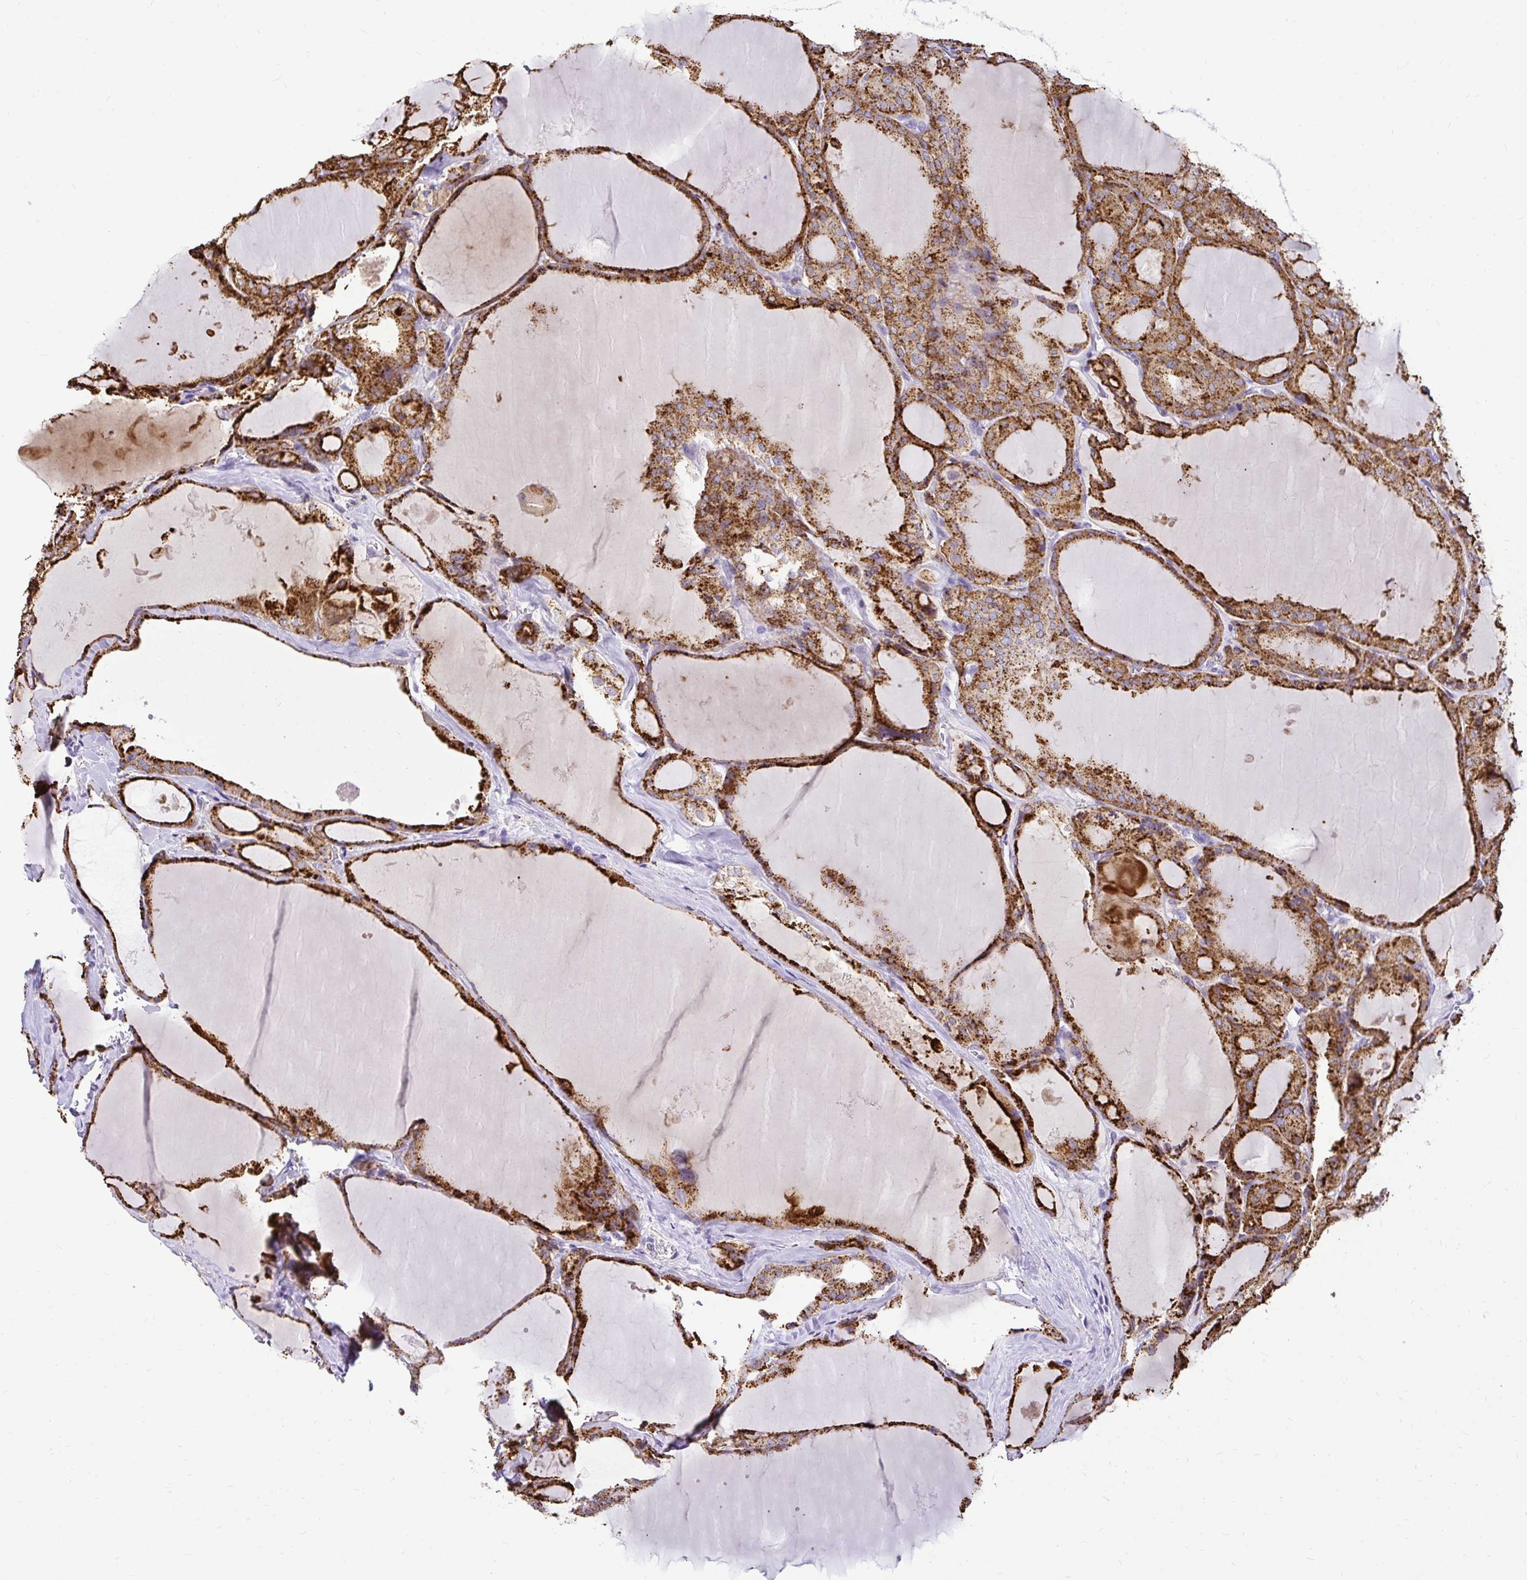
{"staining": {"intensity": "strong", "quantity": ">75%", "location": "cytoplasmic/membranous"}, "tissue": "thyroid cancer", "cell_type": "Tumor cells", "image_type": "cancer", "snomed": [{"axis": "morphology", "description": "Papillary adenocarcinoma, NOS"}, {"axis": "topography", "description": "Thyroid gland"}], "caption": "Strong cytoplasmic/membranous protein staining is appreciated in approximately >75% of tumor cells in thyroid papillary adenocarcinoma.", "gene": "PKN3", "patient": {"sex": "male", "age": 87}}